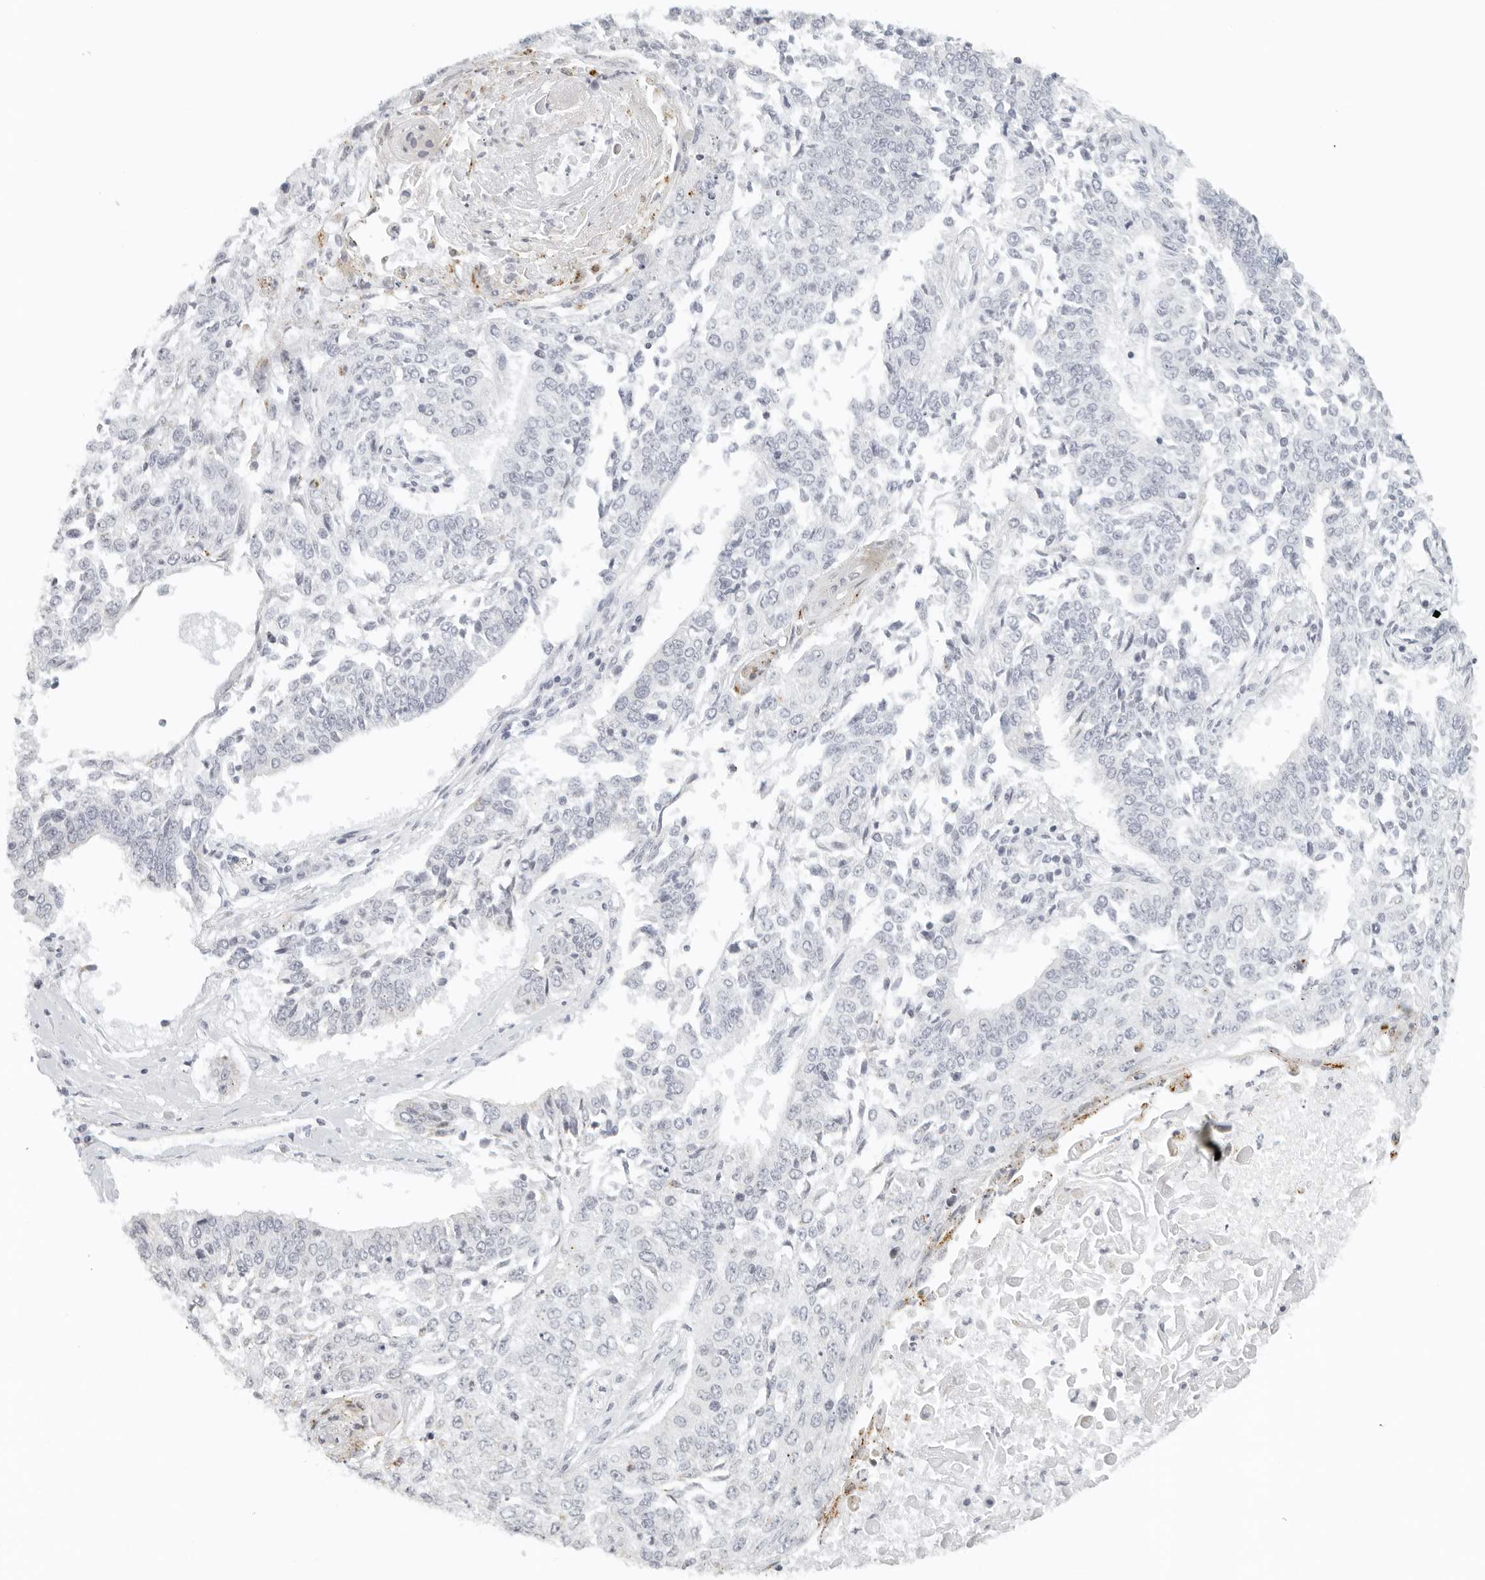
{"staining": {"intensity": "negative", "quantity": "none", "location": "none"}, "tissue": "lung cancer", "cell_type": "Tumor cells", "image_type": "cancer", "snomed": [{"axis": "morphology", "description": "Normal tissue, NOS"}, {"axis": "morphology", "description": "Squamous cell carcinoma, NOS"}, {"axis": "topography", "description": "Cartilage tissue"}, {"axis": "topography", "description": "Bronchus"}, {"axis": "topography", "description": "Lung"}, {"axis": "topography", "description": "Peripheral nerve tissue"}], "caption": "This photomicrograph is of squamous cell carcinoma (lung) stained with immunohistochemistry (IHC) to label a protein in brown with the nuclei are counter-stained blue. There is no staining in tumor cells.", "gene": "RPS6KC1", "patient": {"sex": "female", "age": 49}}